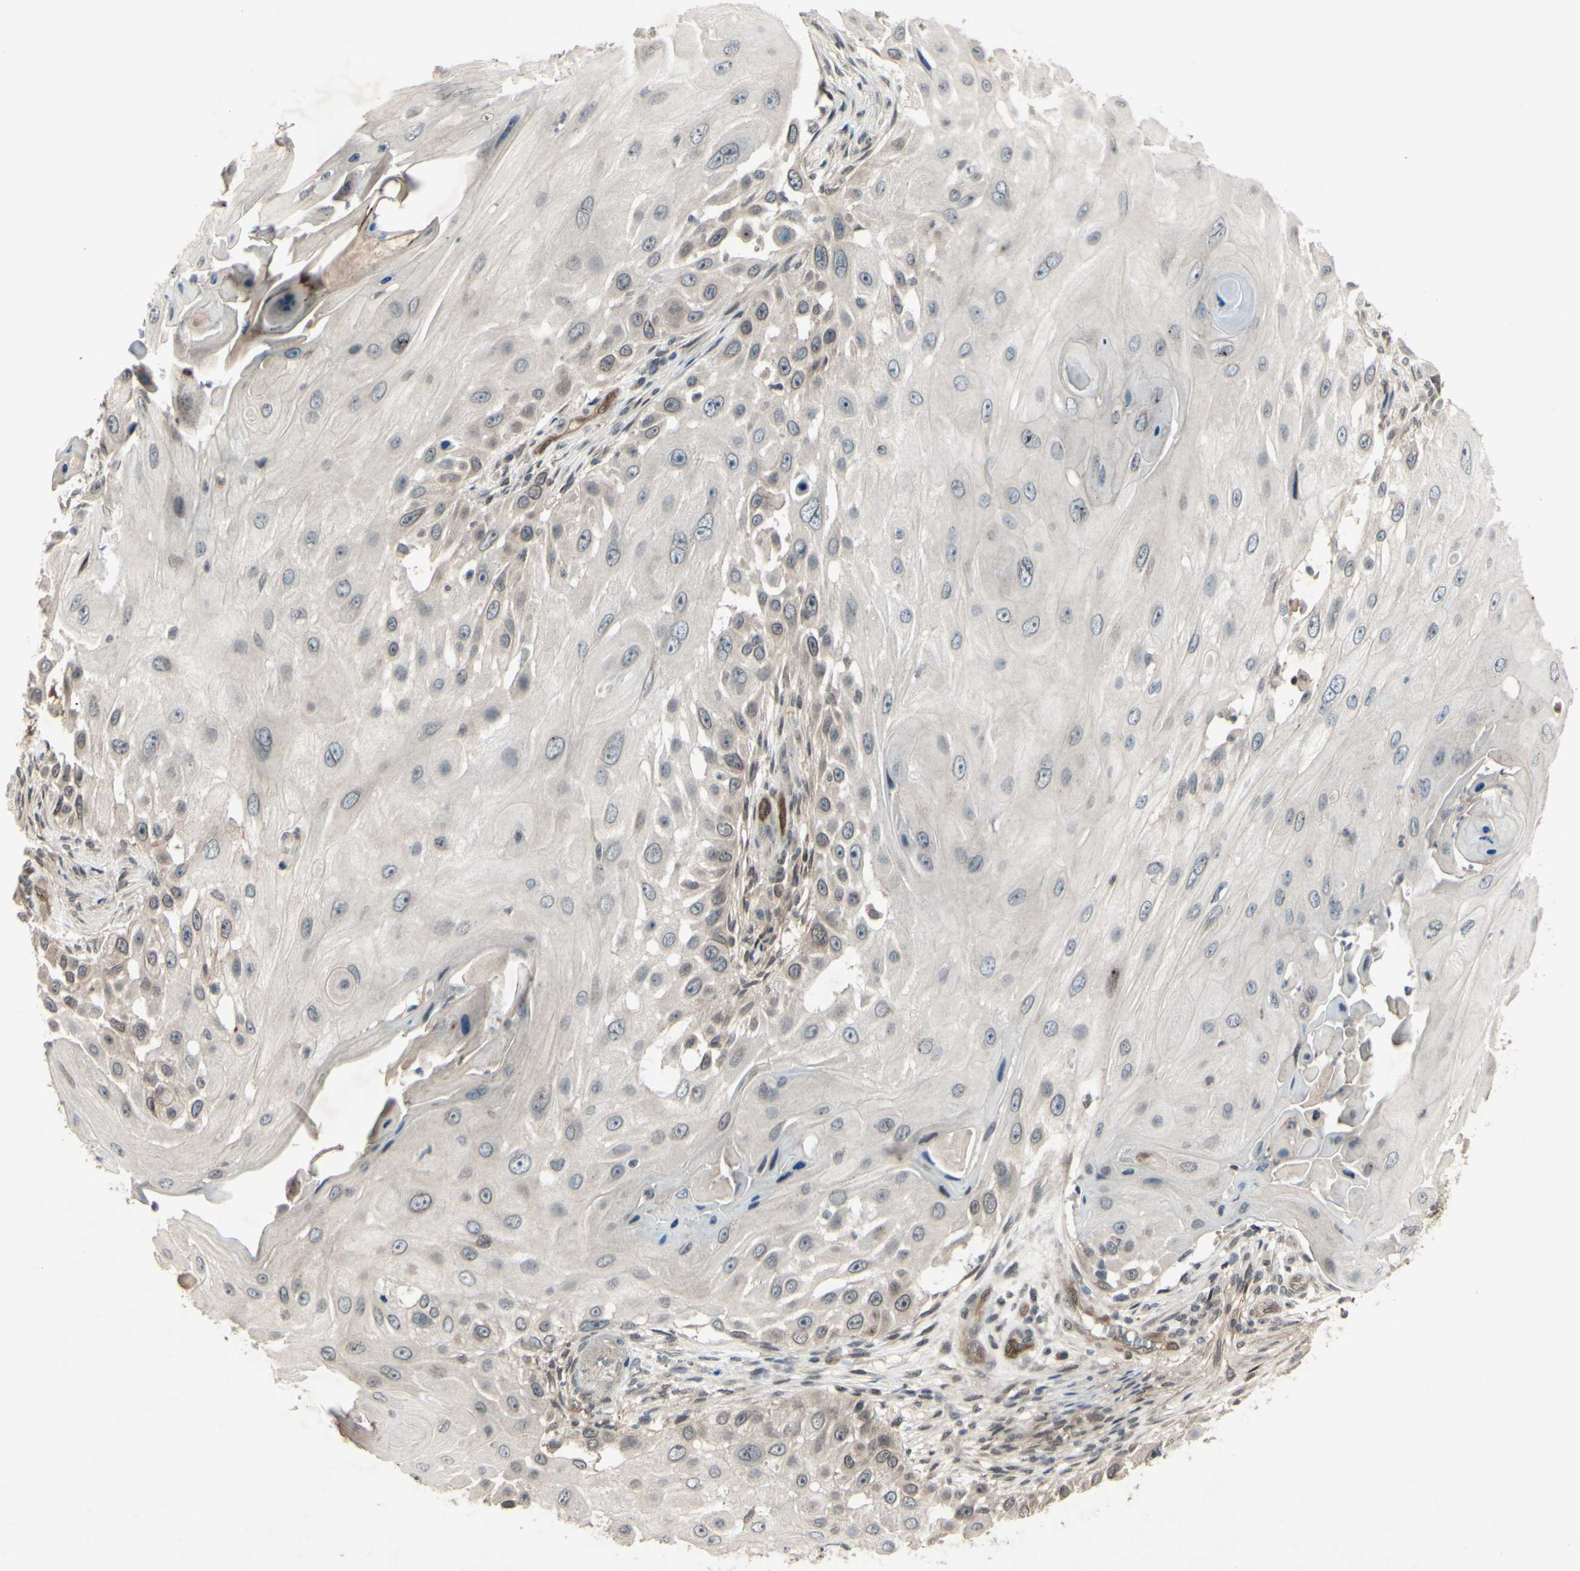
{"staining": {"intensity": "weak", "quantity": "<25%", "location": "cytoplasmic/membranous,nuclear"}, "tissue": "skin cancer", "cell_type": "Tumor cells", "image_type": "cancer", "snomed": [{"axis": "morphology", "description": "Squamous cell carcinoma, NOS"}, {"axis": "topography", "description": "Skin"}], "caption": "Immunohistochemistry histopathology image of human skin cancer (squamous cell carcinoma) stained for a protein (brown), which displays no positivity in tumor cells.", "gene": "MLF2", "patient": {"sex": "female", "age": 44}}